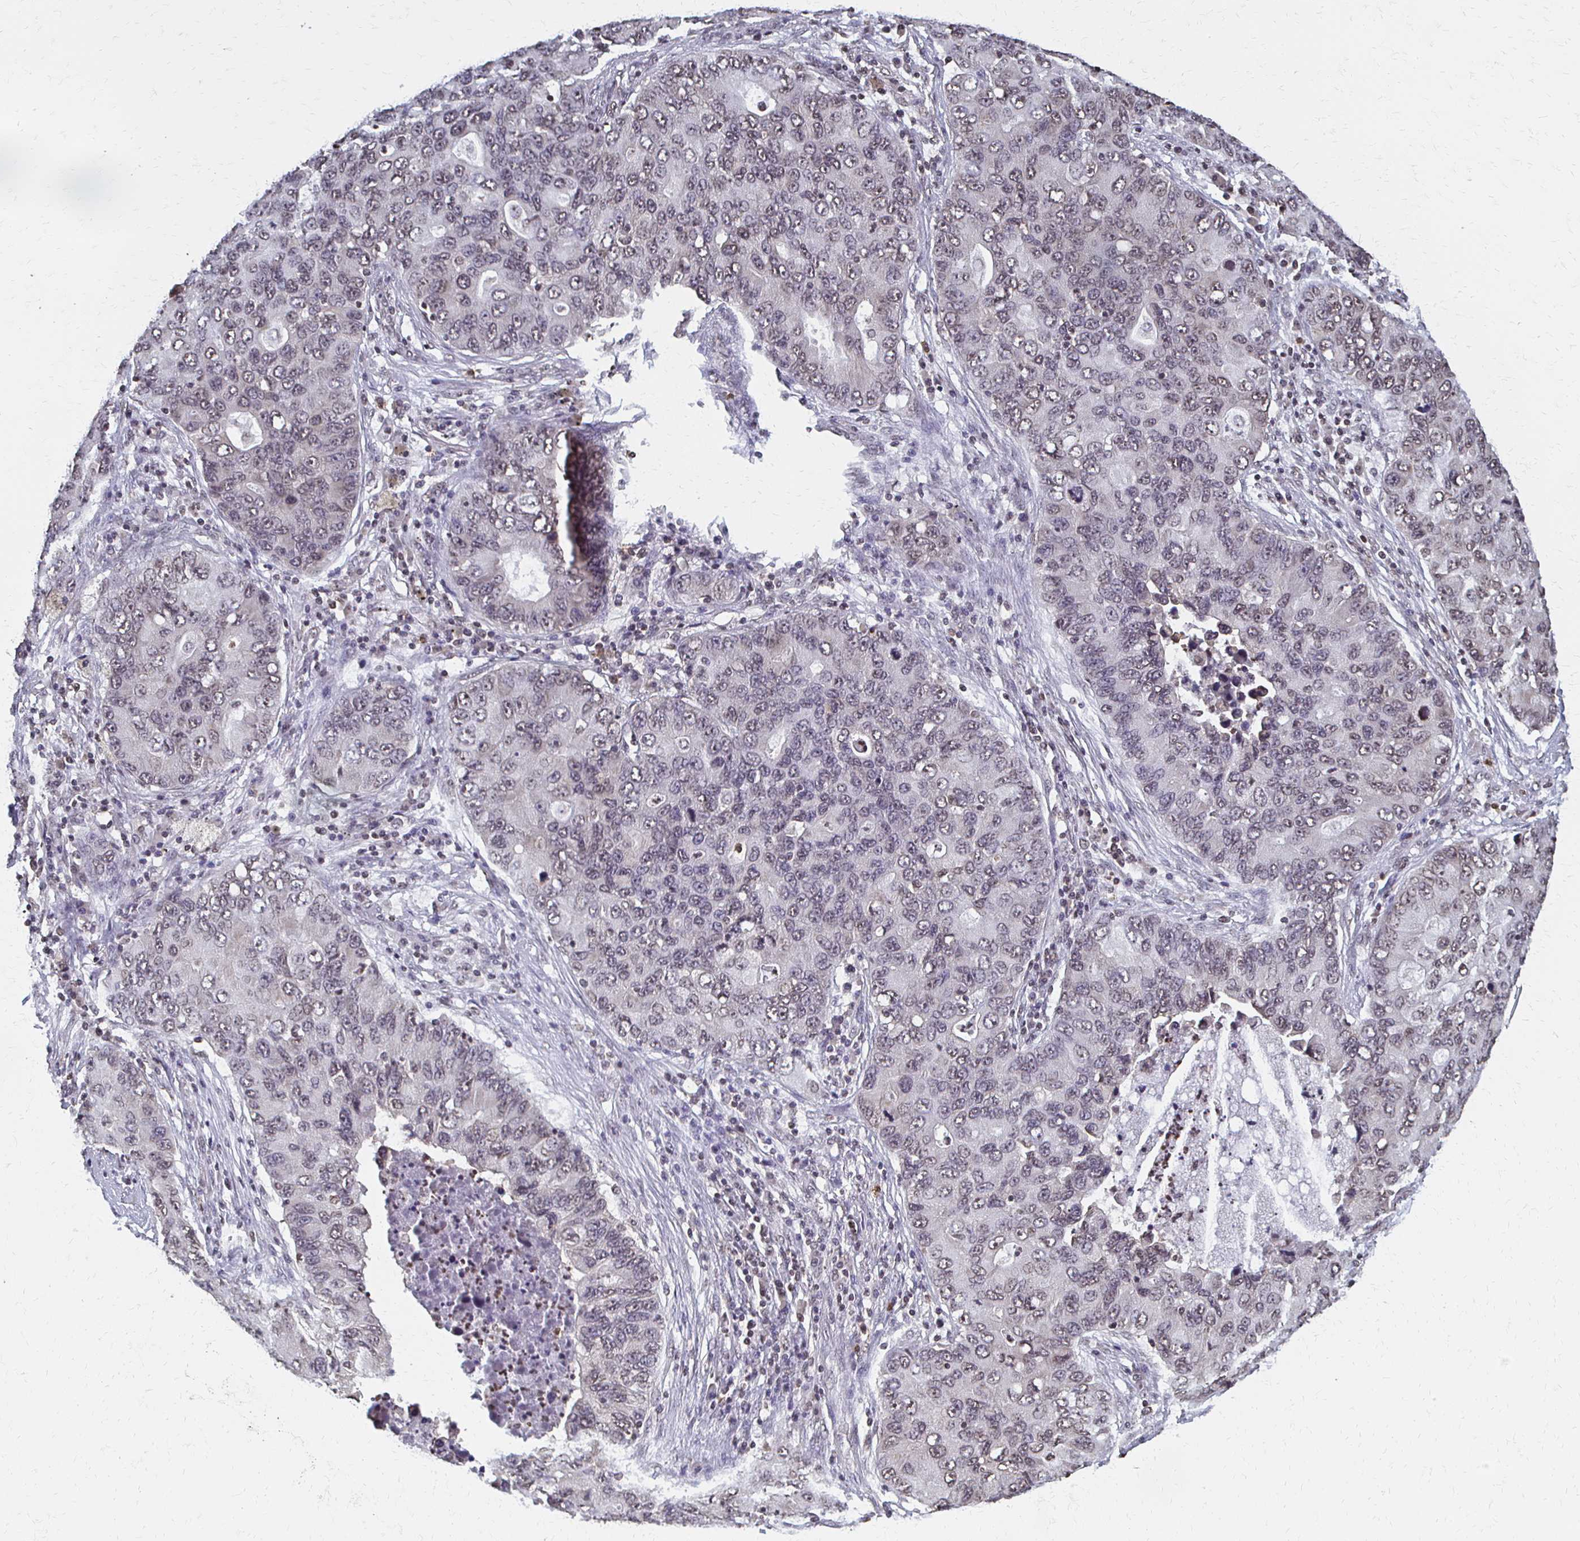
{"staining": {"intensity": "weak", "quantity": "<25%", "location": "nuclear"}, "tissue": "lung cancer", "cell_type": "Tumor cells", "image_type": "cancer", "snomed": [{"axis": "morphology", "description": "Adenocarcinoma, NOS"}, {"axis": "morphology", "description": "Adenocarcinoma, metastatic, NOS"}, {"axis": "topography", "description": "Lymph node"}, {"axis": "topography", "description": "Lung"}], "caption": "The histopathology image shows no staining of tumor cells in lung cancer. (DAB (3,3'-diaminobenzidine) immunohistochemistry visualized using brightfield microscopy, high magnification).", "gene": "HOXA9", "patient": {"sex": "female", "age": 54}}